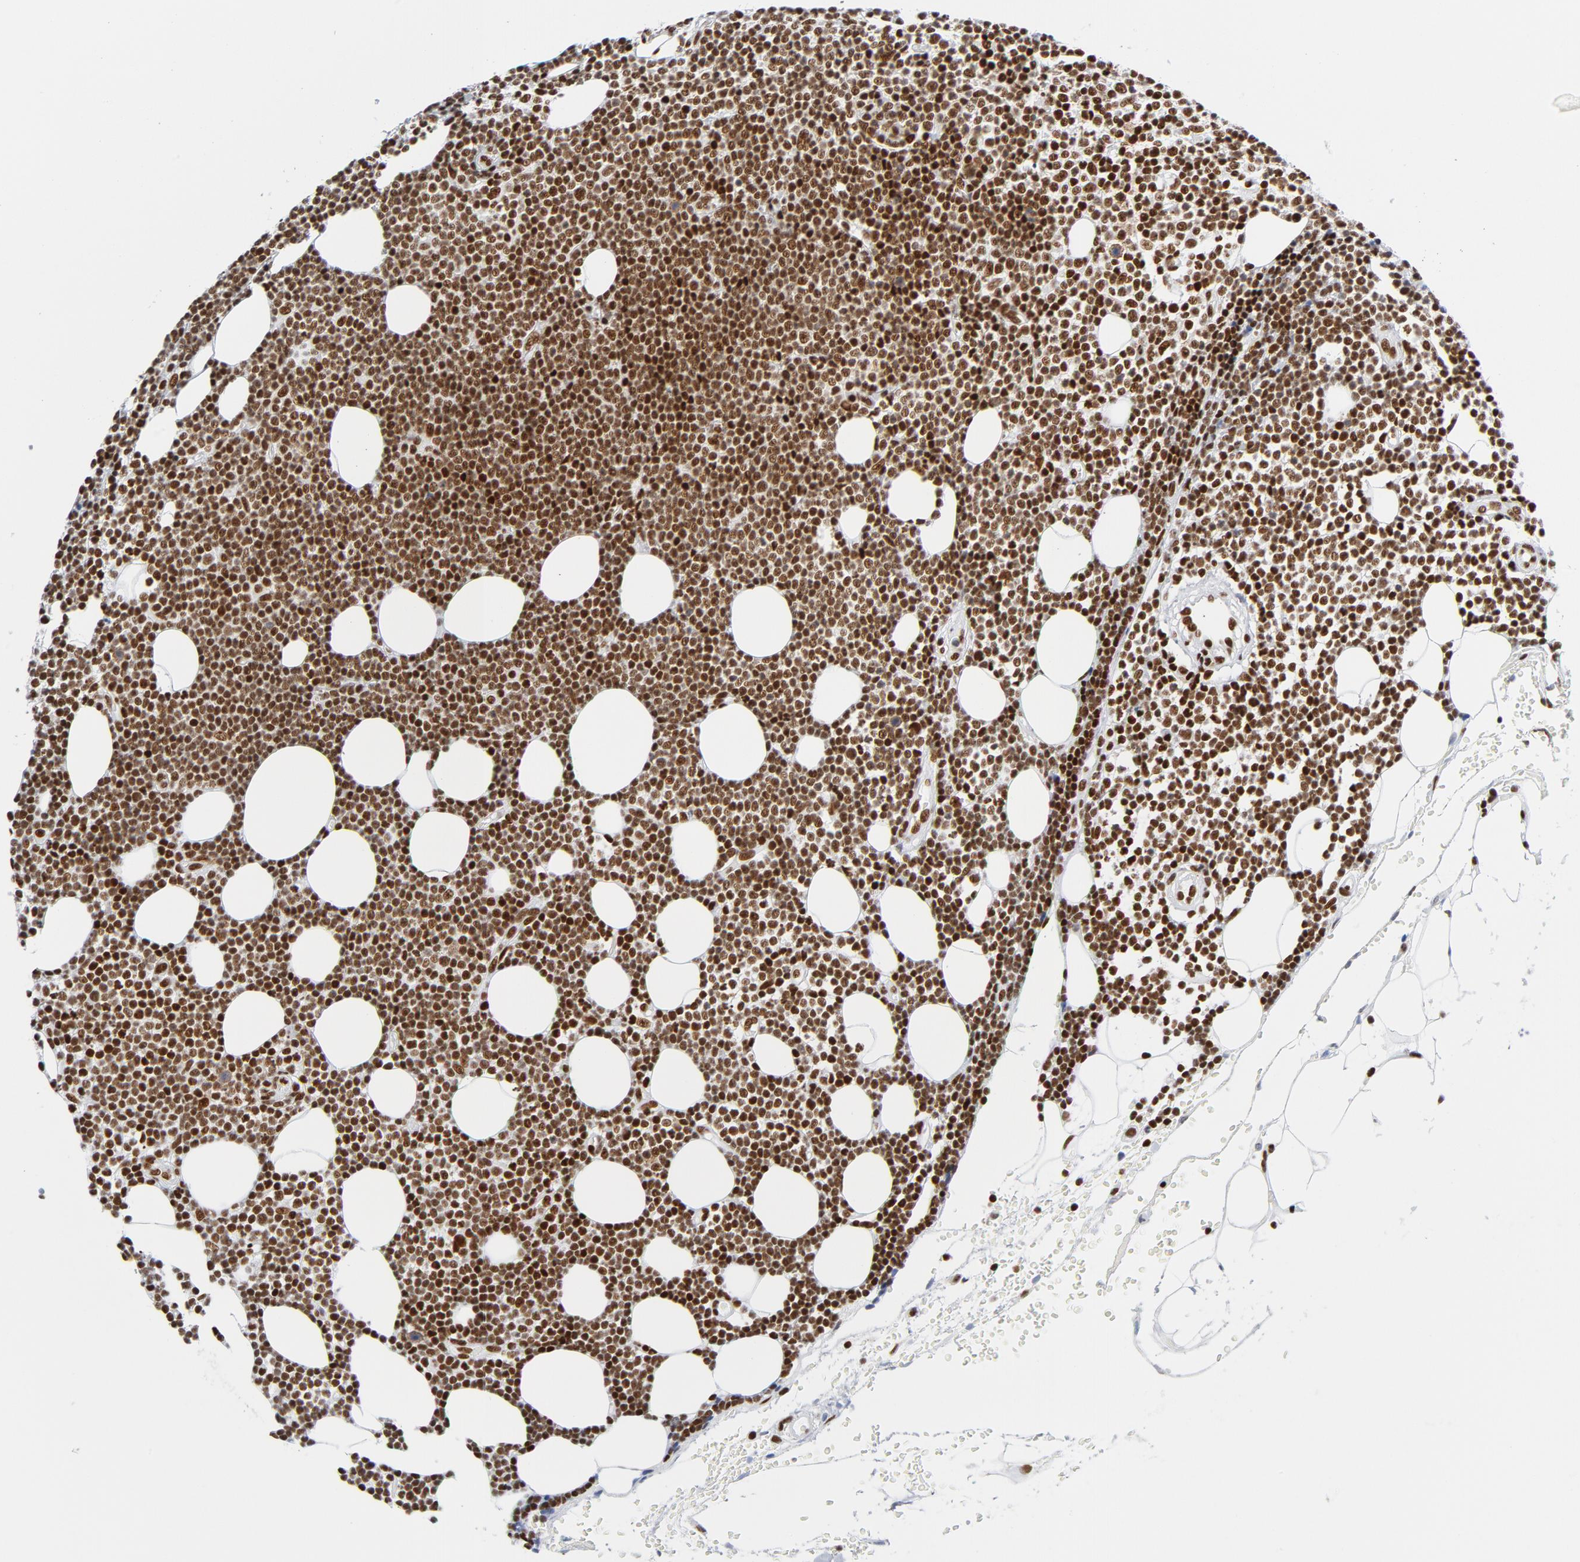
{"staining": {"intensity": "strong", "quantity": ">75%", "location": "nuclear"}, "tissue": "lymphoma", "cell_type": "Tumor cells", "image_type": "cancer", "snomed": [{"axis": "morphology", "description": "Malignant lymphoma, non-Hodgkin's type, Low grade"}, {"axis": "topography", "description": "Soft tissue"}], "caption": "Tumor cells exhibit high levels of strong nuclear positivity in about >75% of cells in malignant lymphoma, non-Hodgkin's type (low-grade).", "gene": "XRCC5", "patient": {"sex": "male", "age": 92}}